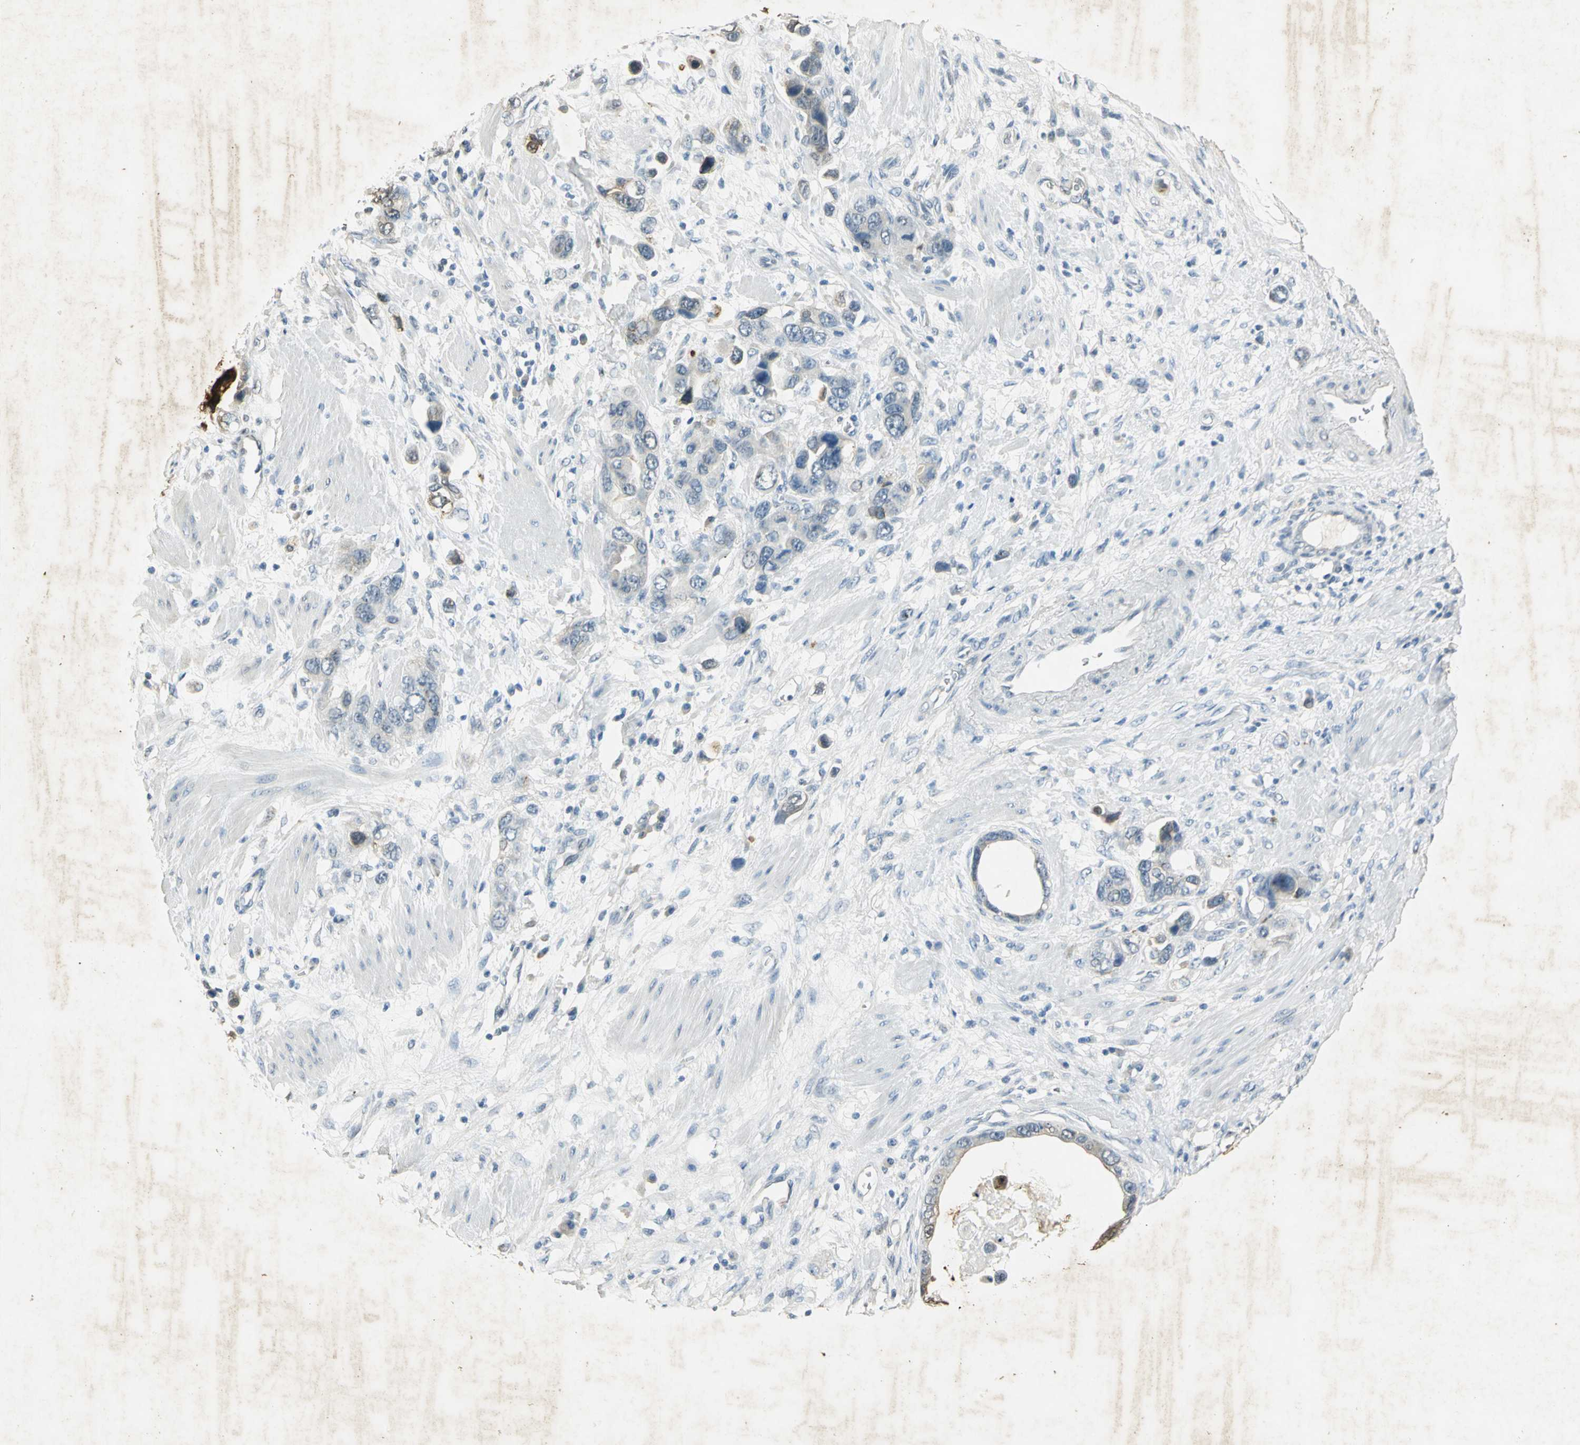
{"staining": {"intensity": "weak", "quantity": "<25%", "location": "cytoplasmic/membranous"}, "tissue": "stomach cancer", "cell_type": "Tumor cells", "image_type": "cancer", "snomed": [{"axis": "morphology", "description": "Adenocarcinoma, NOS"}, {"axis": "topography", "description": "Stomach, lower"}], "caption": "This photomicrograph is of stomach cancer (adenocarcinoma) stained with IHC to label a protein in brown with the nuclei are counter-stained blue. There is no expression in tumor cells.", "gene": "ANXA4", "patient": {"sex": "female", "age": 93}}